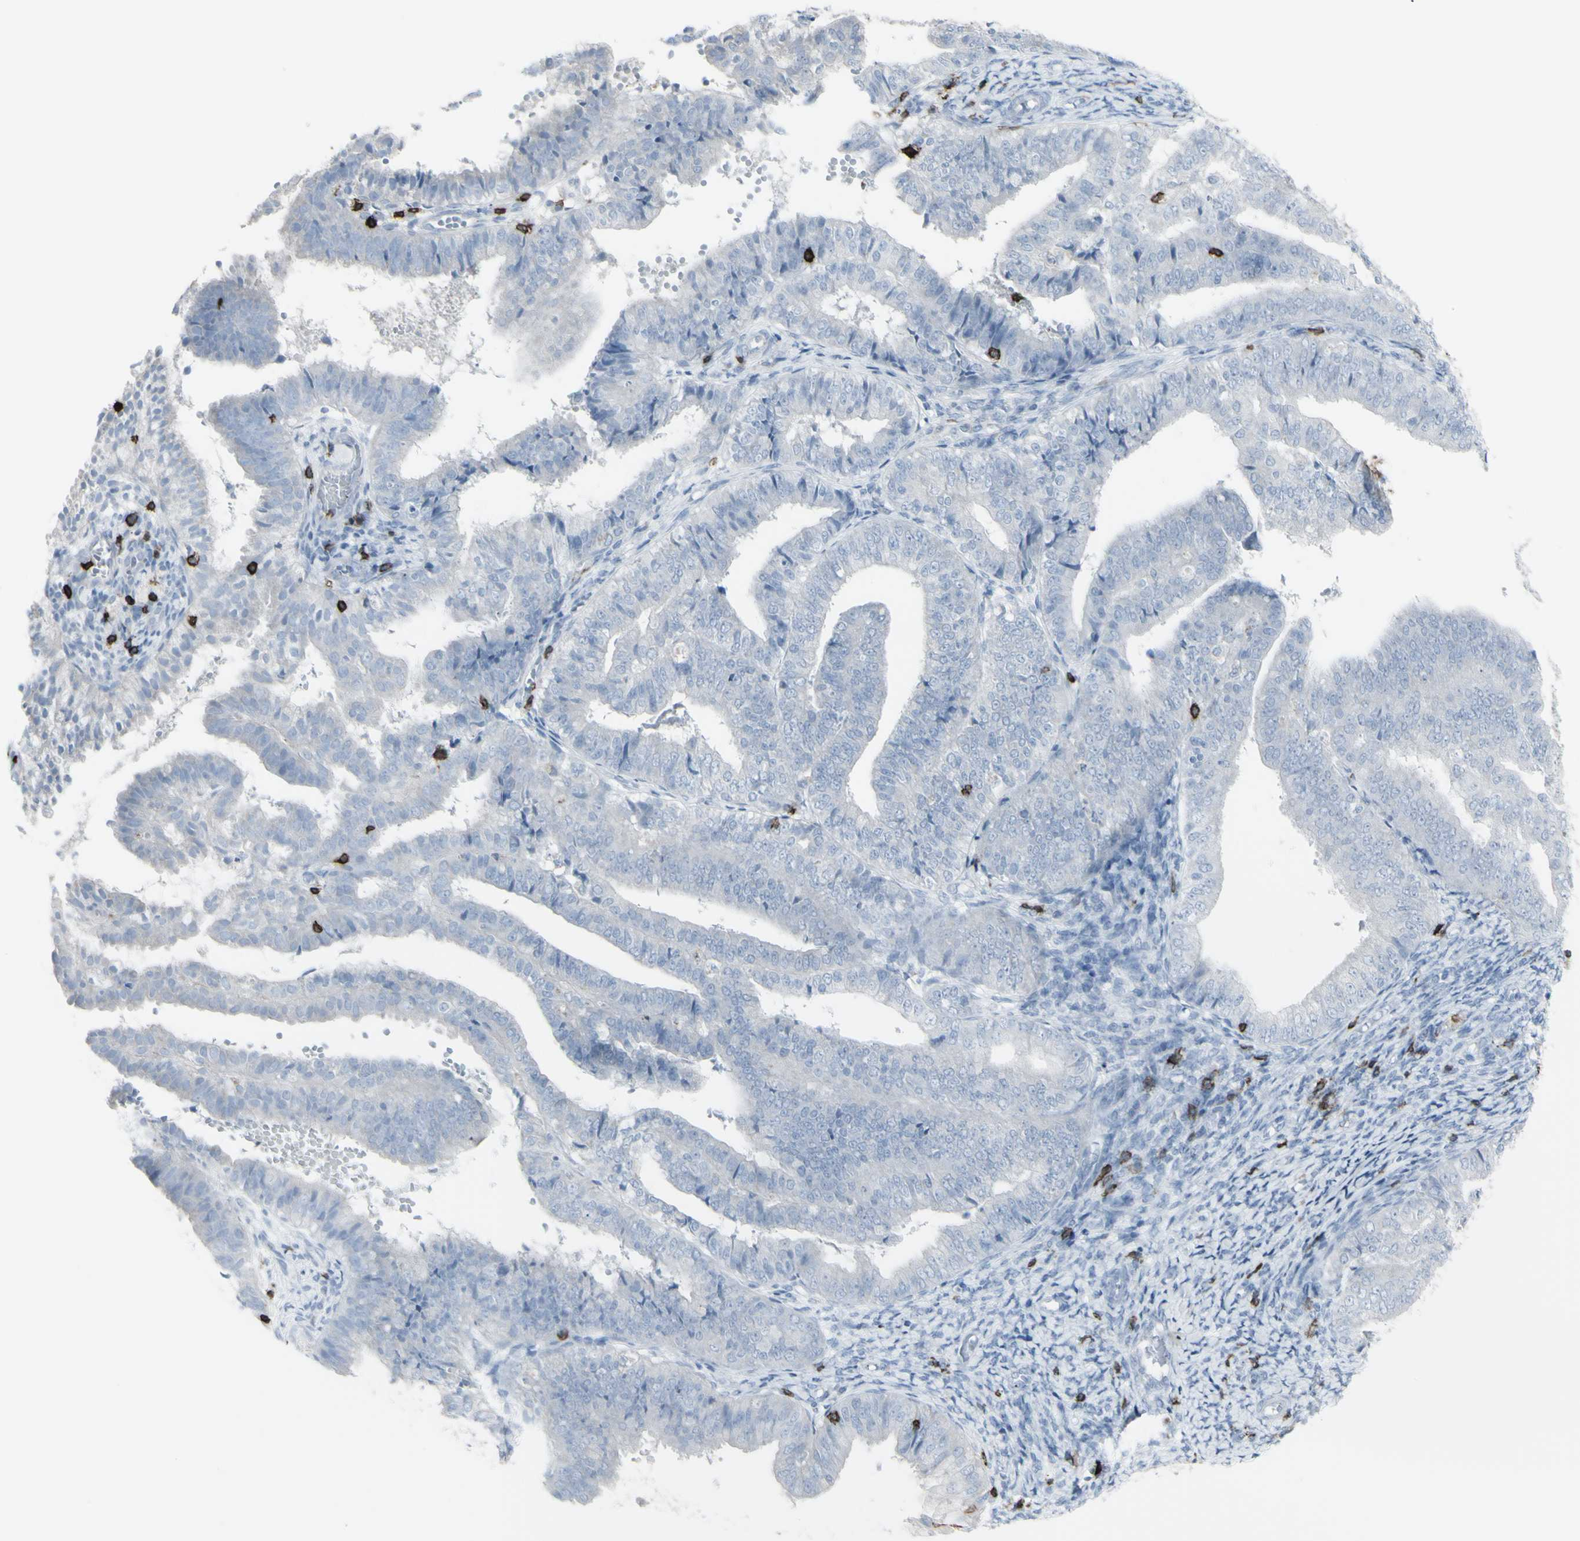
{"staining": {"intensity": "negative", "quantity": "none", "location": "none"}, "tissue": "endometrial cancer", "cell_type": "Tumor cells", "image_type": "cancer", "snomed": [{"axis": "morphology", "description": "Adenocarcinoma, NOS"}, {"axis": "topography", "description": "Endometrium"}], "caption": "Adenocarcinoma (endometrial) was stained to show a protein in brown. There is no significant positivity in tumor cells.", "gene": "CD247", "patient": {"sex": "female", "age": 63}}